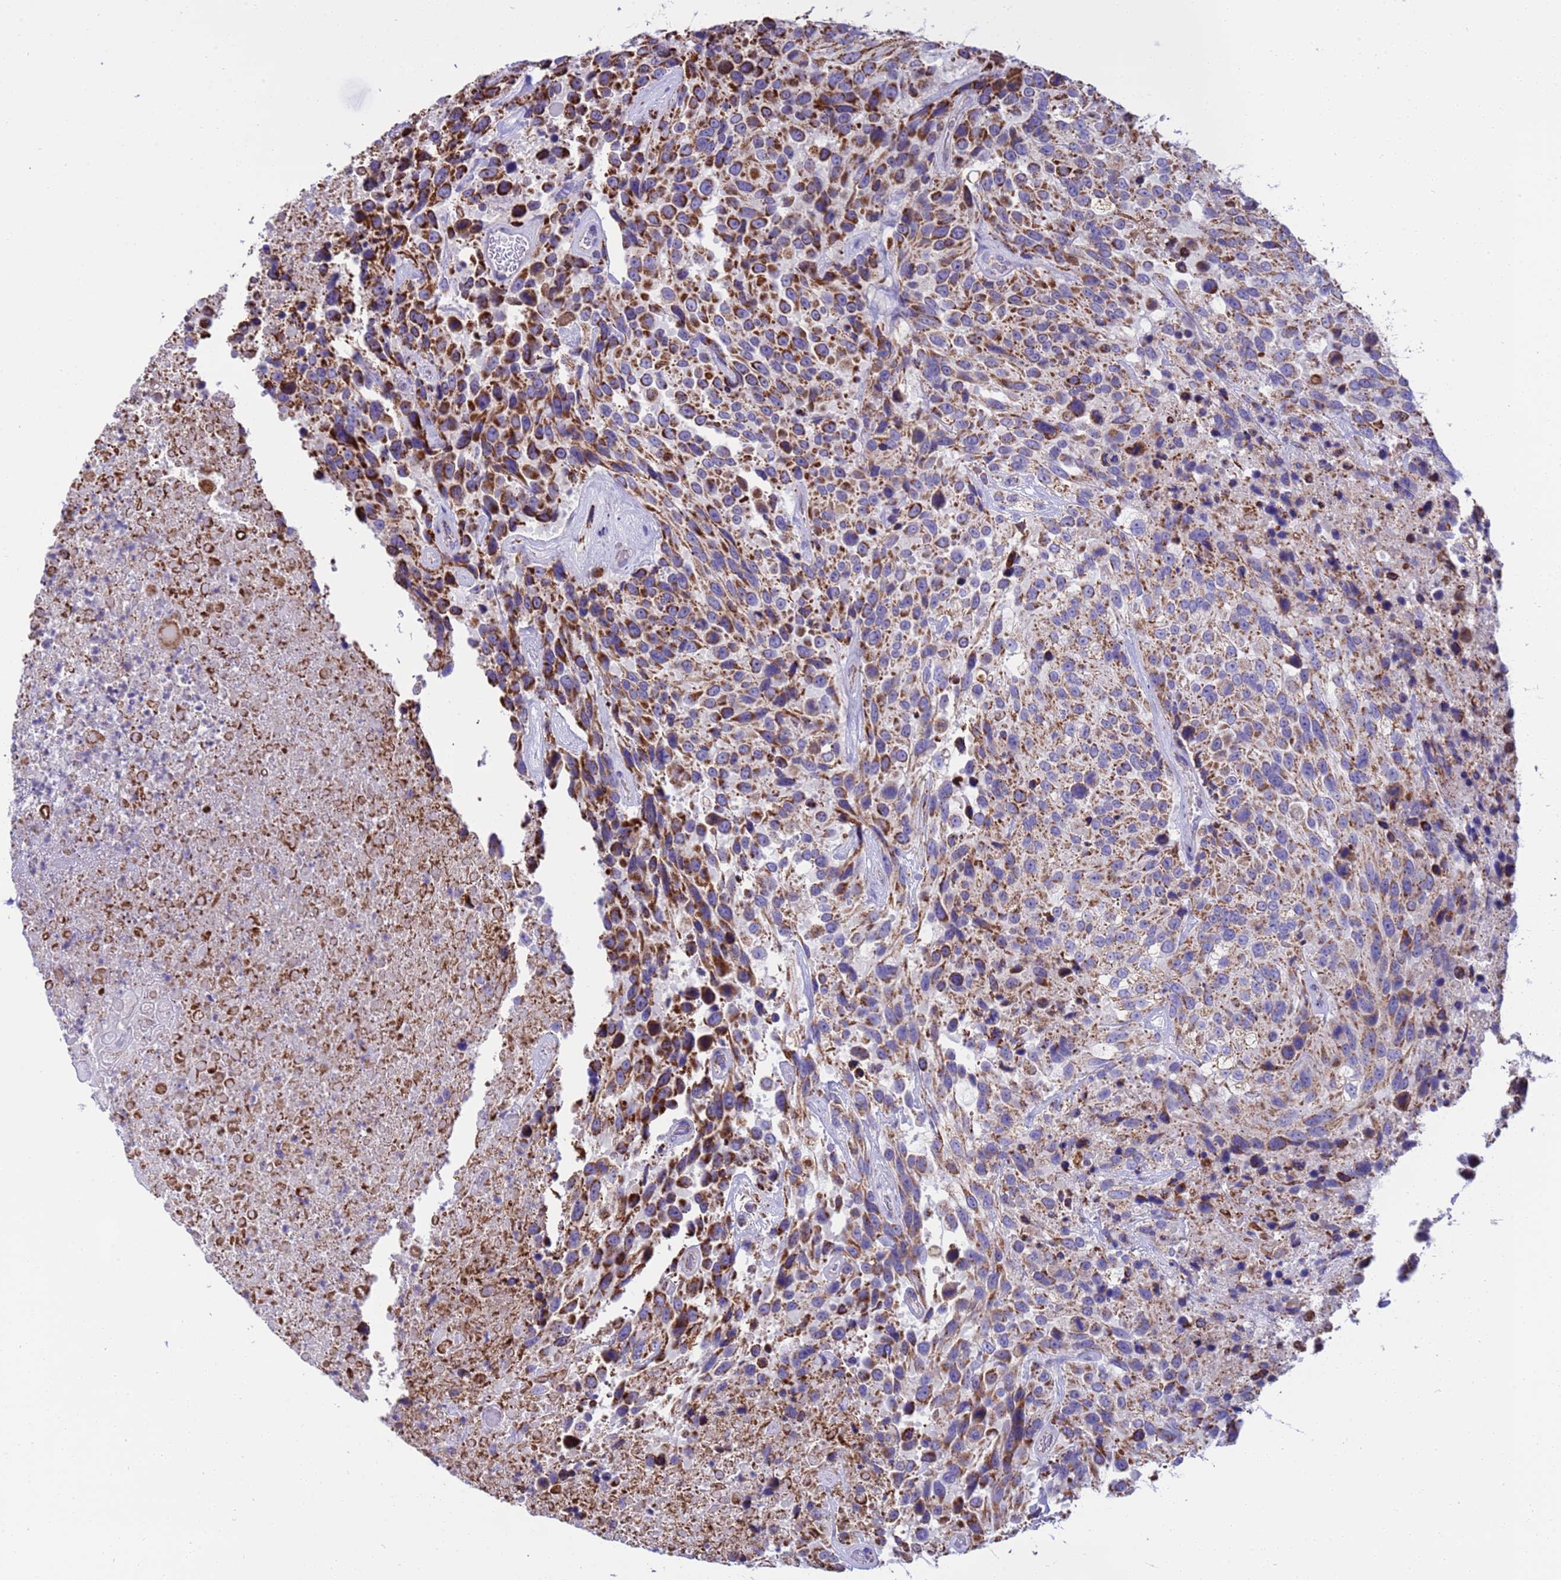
{"staining": {"intensity": "strong", "quantity": "25%-75%", "location": "cytoplasmic/membranous"}, "tissue": "urothelial cancer", "cell_type": "Tumor cells", "image_type": "cancer", "snomed": [{"axis": "morphology", "description": "Urothelial carcinoma, High grade"}, {"axis": "topography", "description": "Urinary bladder"}], "caption": "Protein staining of urothelial carcinoma (high-grade) tissue shows strong cytoplasmic/membranous expression in approximately 25%-75% of tumor cells.", "gene": "RNF165", "patient": {"sex": "female", "age": 70}}